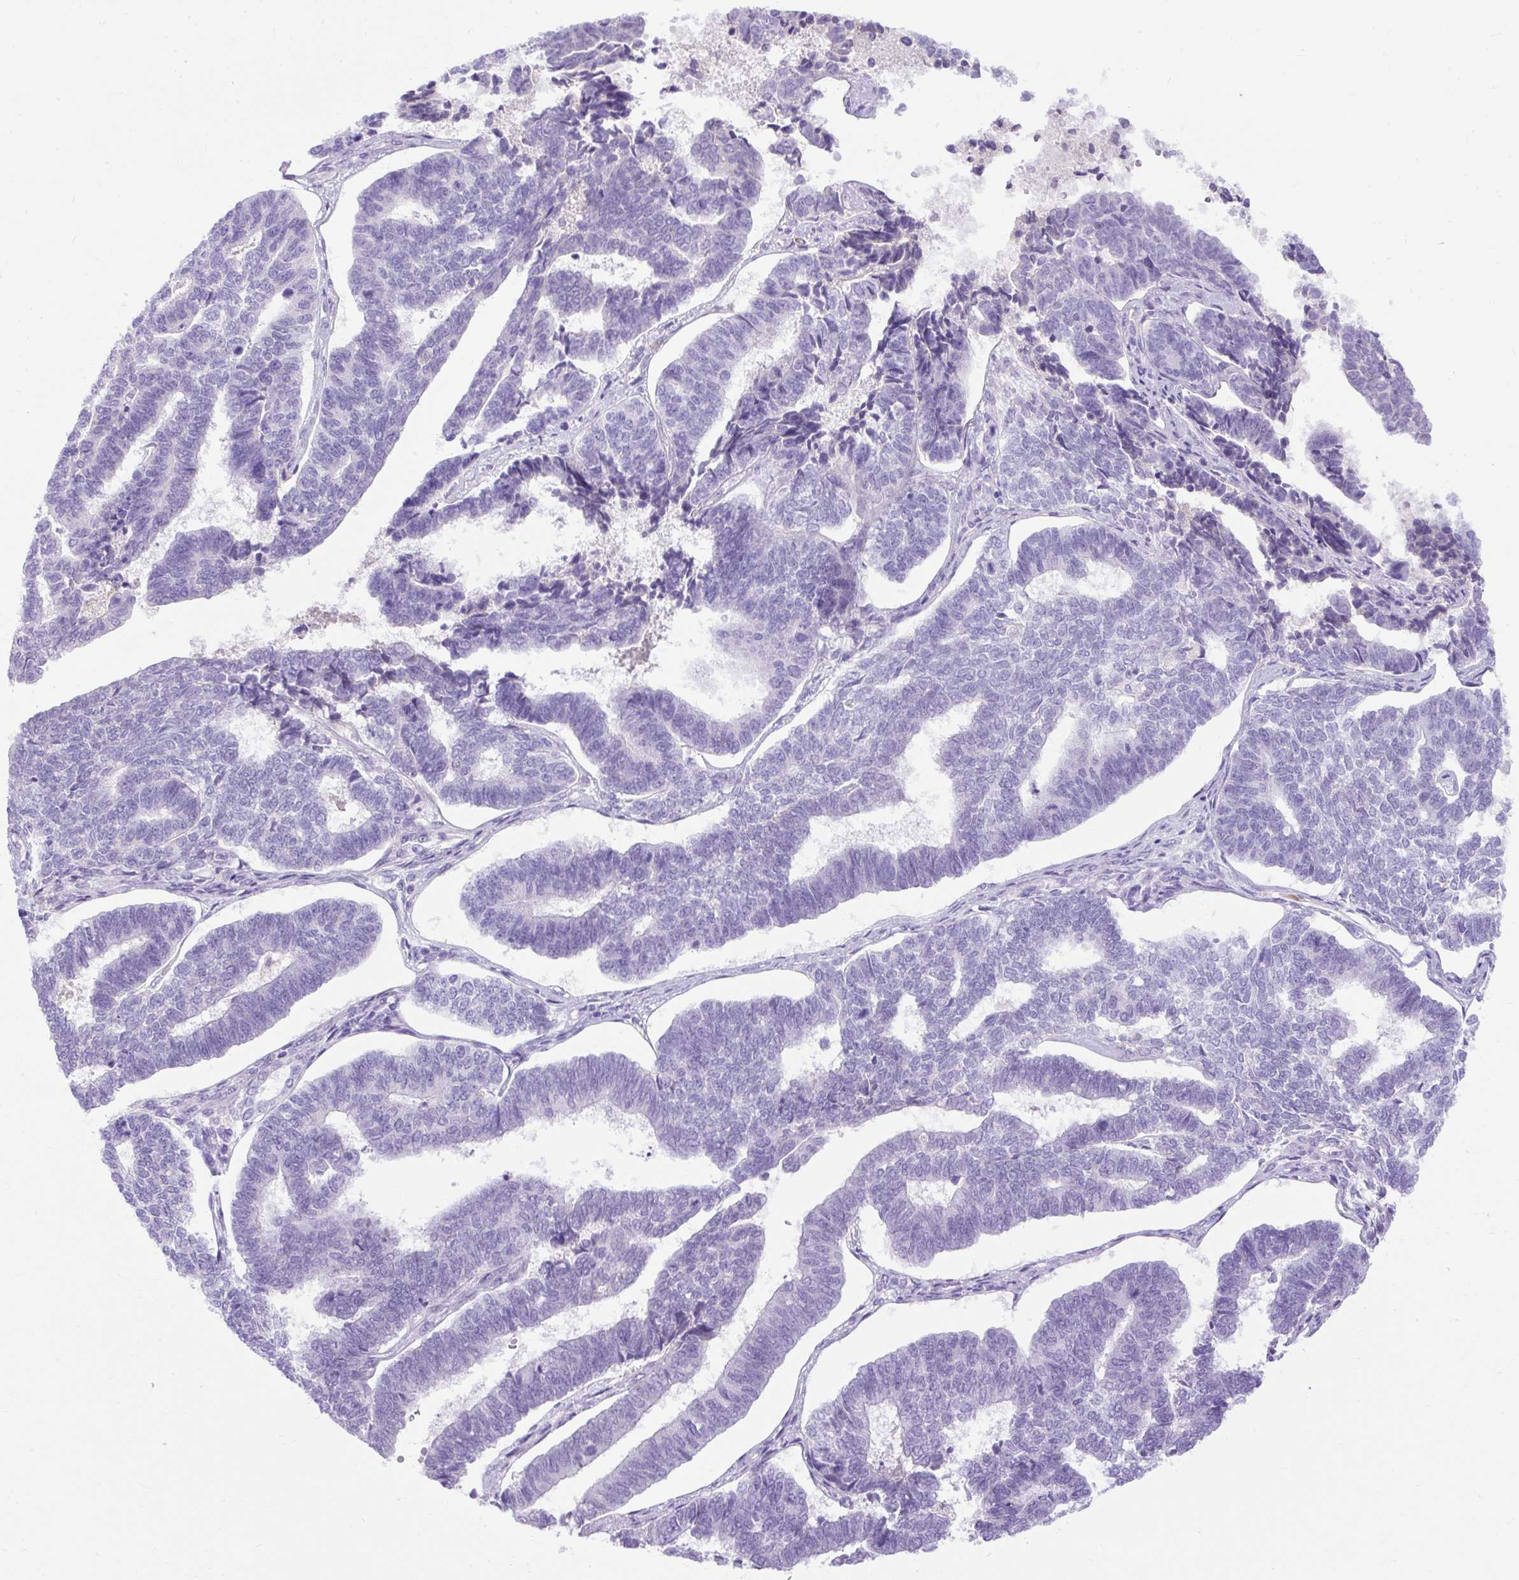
{"staining": {"intensity": "negative", "quantity": "none", "location": "none"}, "tissue": "endometrial cancer", "cell_type": "Tumor cells", "image_type": "cancer", "snomed": [{"axis": "morphology", "description": "Adenocarcinoma, NOS"}, {"axis": "topography", "description": "Endometrium"}], "caption": "Endometrial cancer (adenocarcinoma) was stained to show a protein in brown. There is no significant expression in tumor cells. (Brightfield microscopy of DAB (3,3'-diaminobenzidine) IHC at high magnification).", "gene": "SPTBN5", "patient": {"sex": "female", "age": 70}}